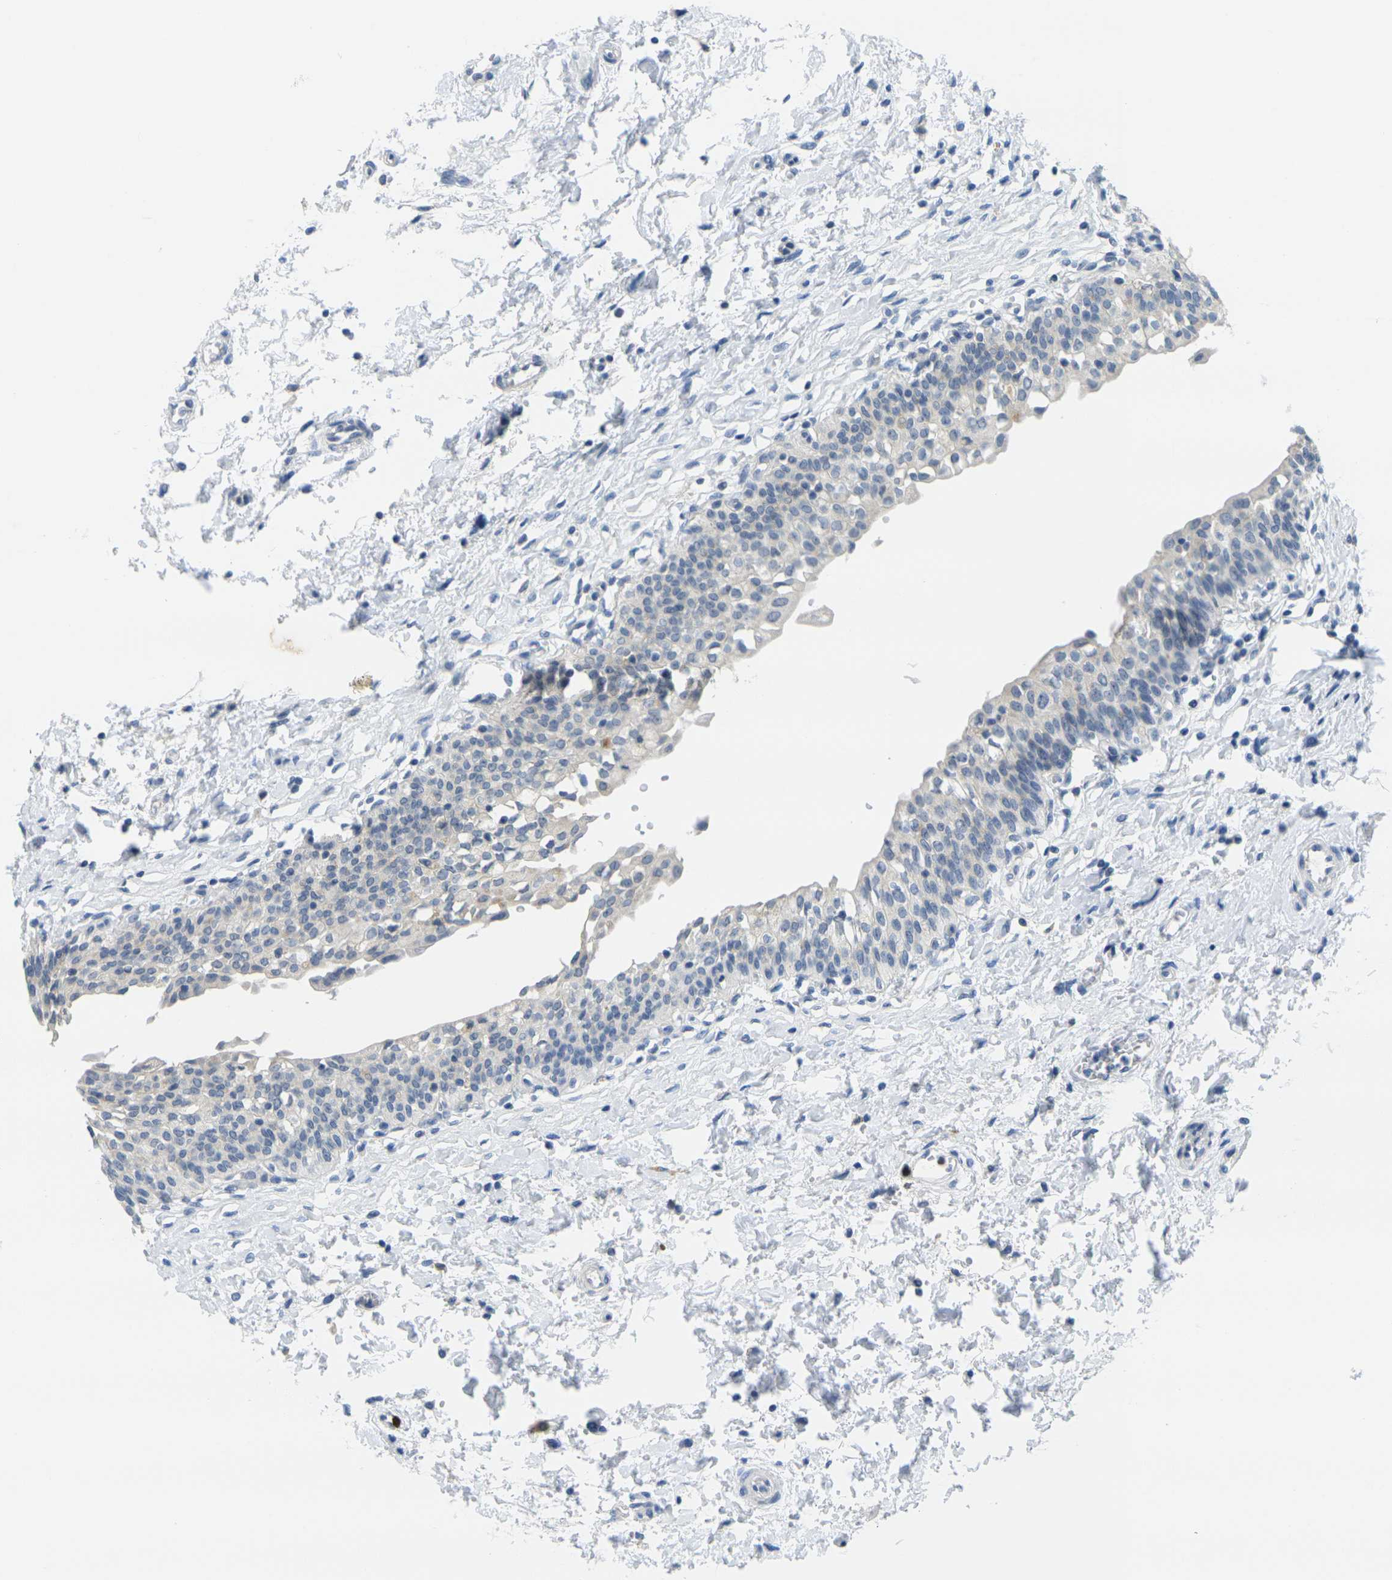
{"staining": {"intensity": "negative", "quantity": "none", "location": "none"}, "tissue": "urinary bladder", "cell_type": "Urothelial cells", "image_type": "normal", "snomed": [{"axis": "morphology", "description": "Normal tissue, NOS"}, {"axis": "topography", "description": "Urinary bladder"}], "caption": "A high-resolution photomicrograph shows immunohistochemistry (IHC) staining of benign urinary bladder, which reveals no significant expression in urothelial cells.", "gene": "GPR15", "patient": {"sex": "male", "age": 55}}